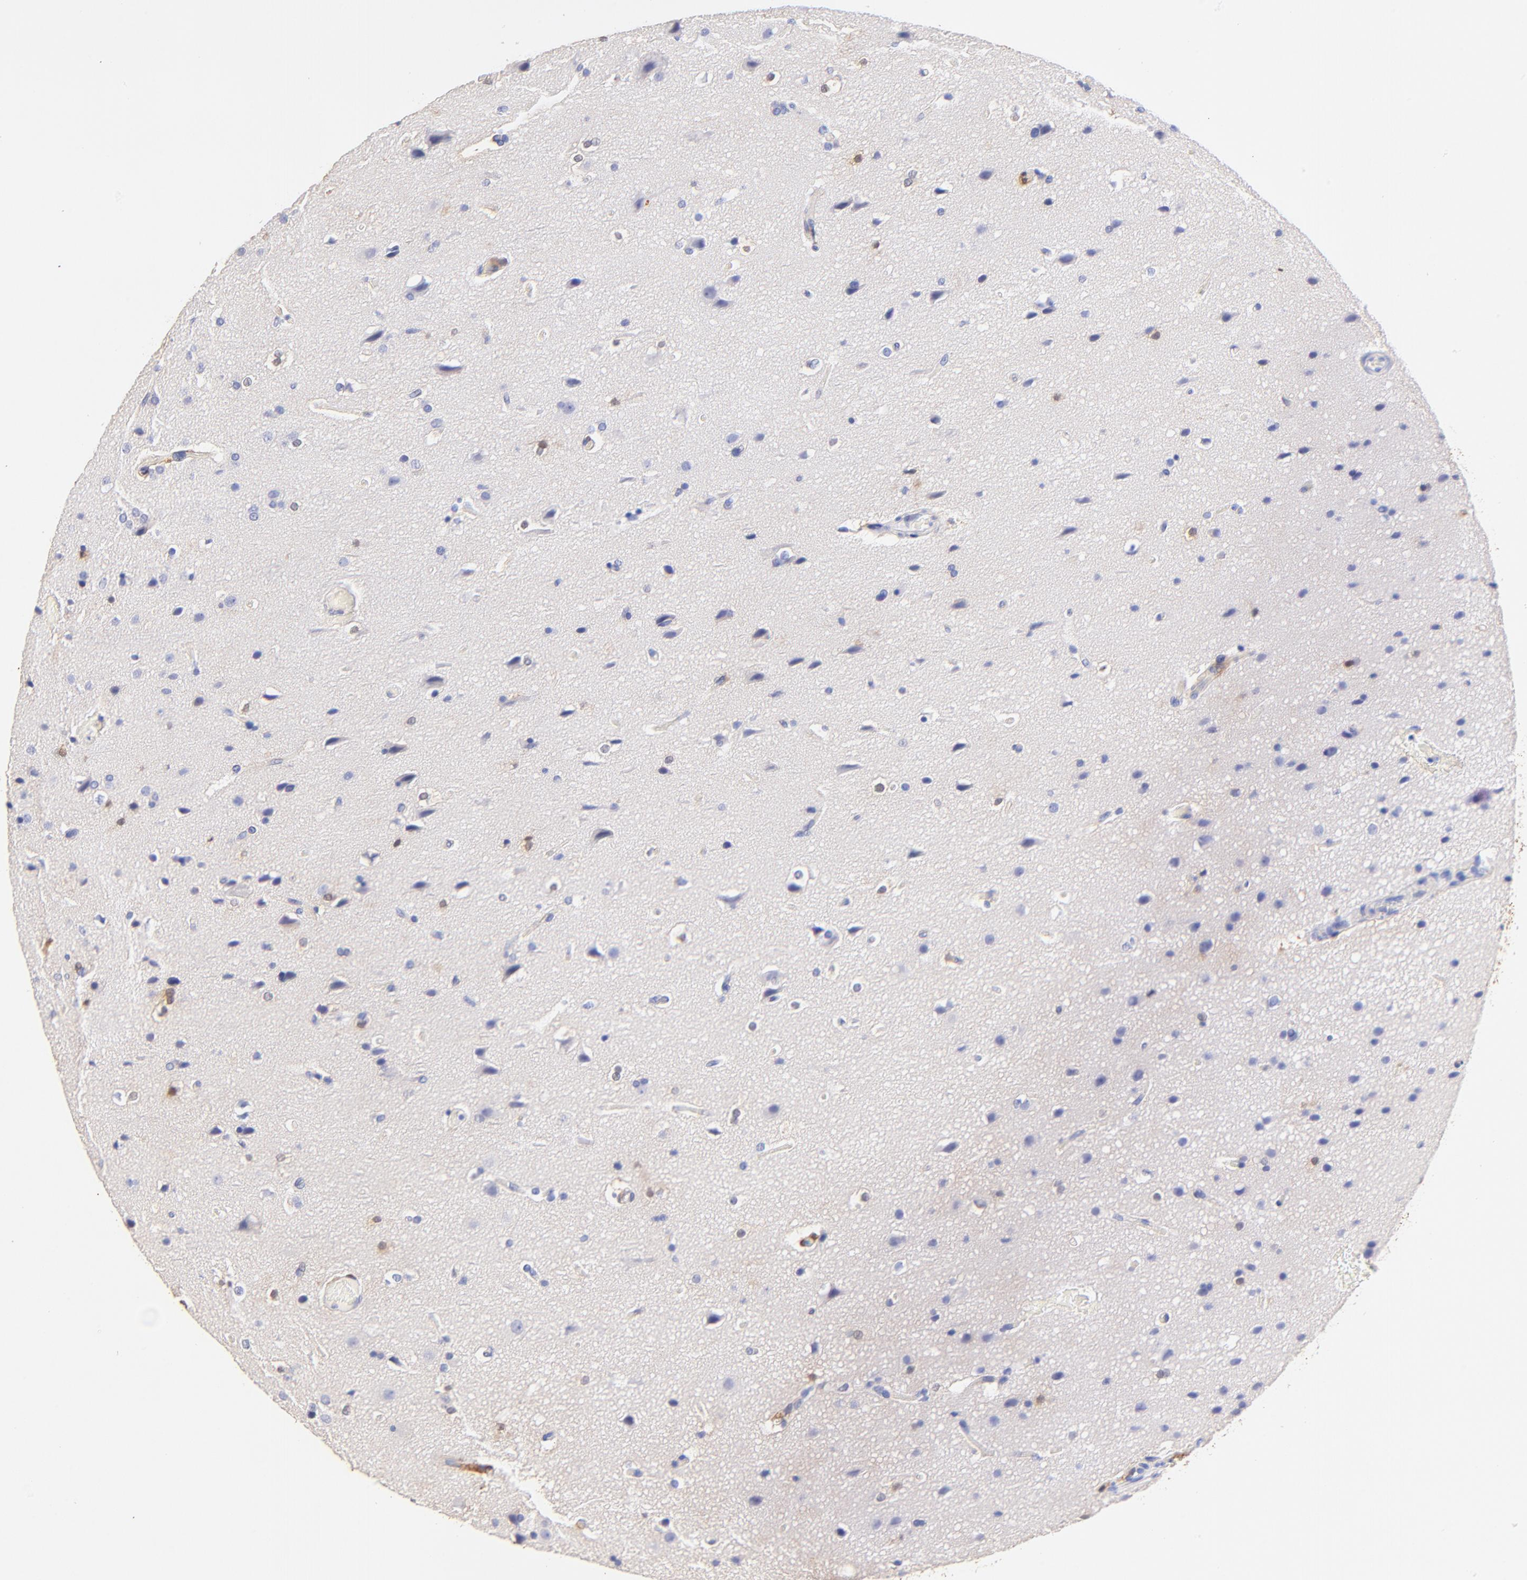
{"staining": {"intensity": "negative", "quantity": "none", "location": "none"}, "tissue": "glioma", "cell_type": "Tumor cells", "image_type": "cancer", "snomed": [{"axis": "morphology", "description": "Glioma, malignant, Low grade"}, {"axis": "topography", "description": "Cerebral cortex"}], "caption": "The histopathology image demonstrates no staining of tumor cells in low-grade glioma (malignant).", "gene": "ALDH1A1", "patient": {"sex": "female", "age": 47}}